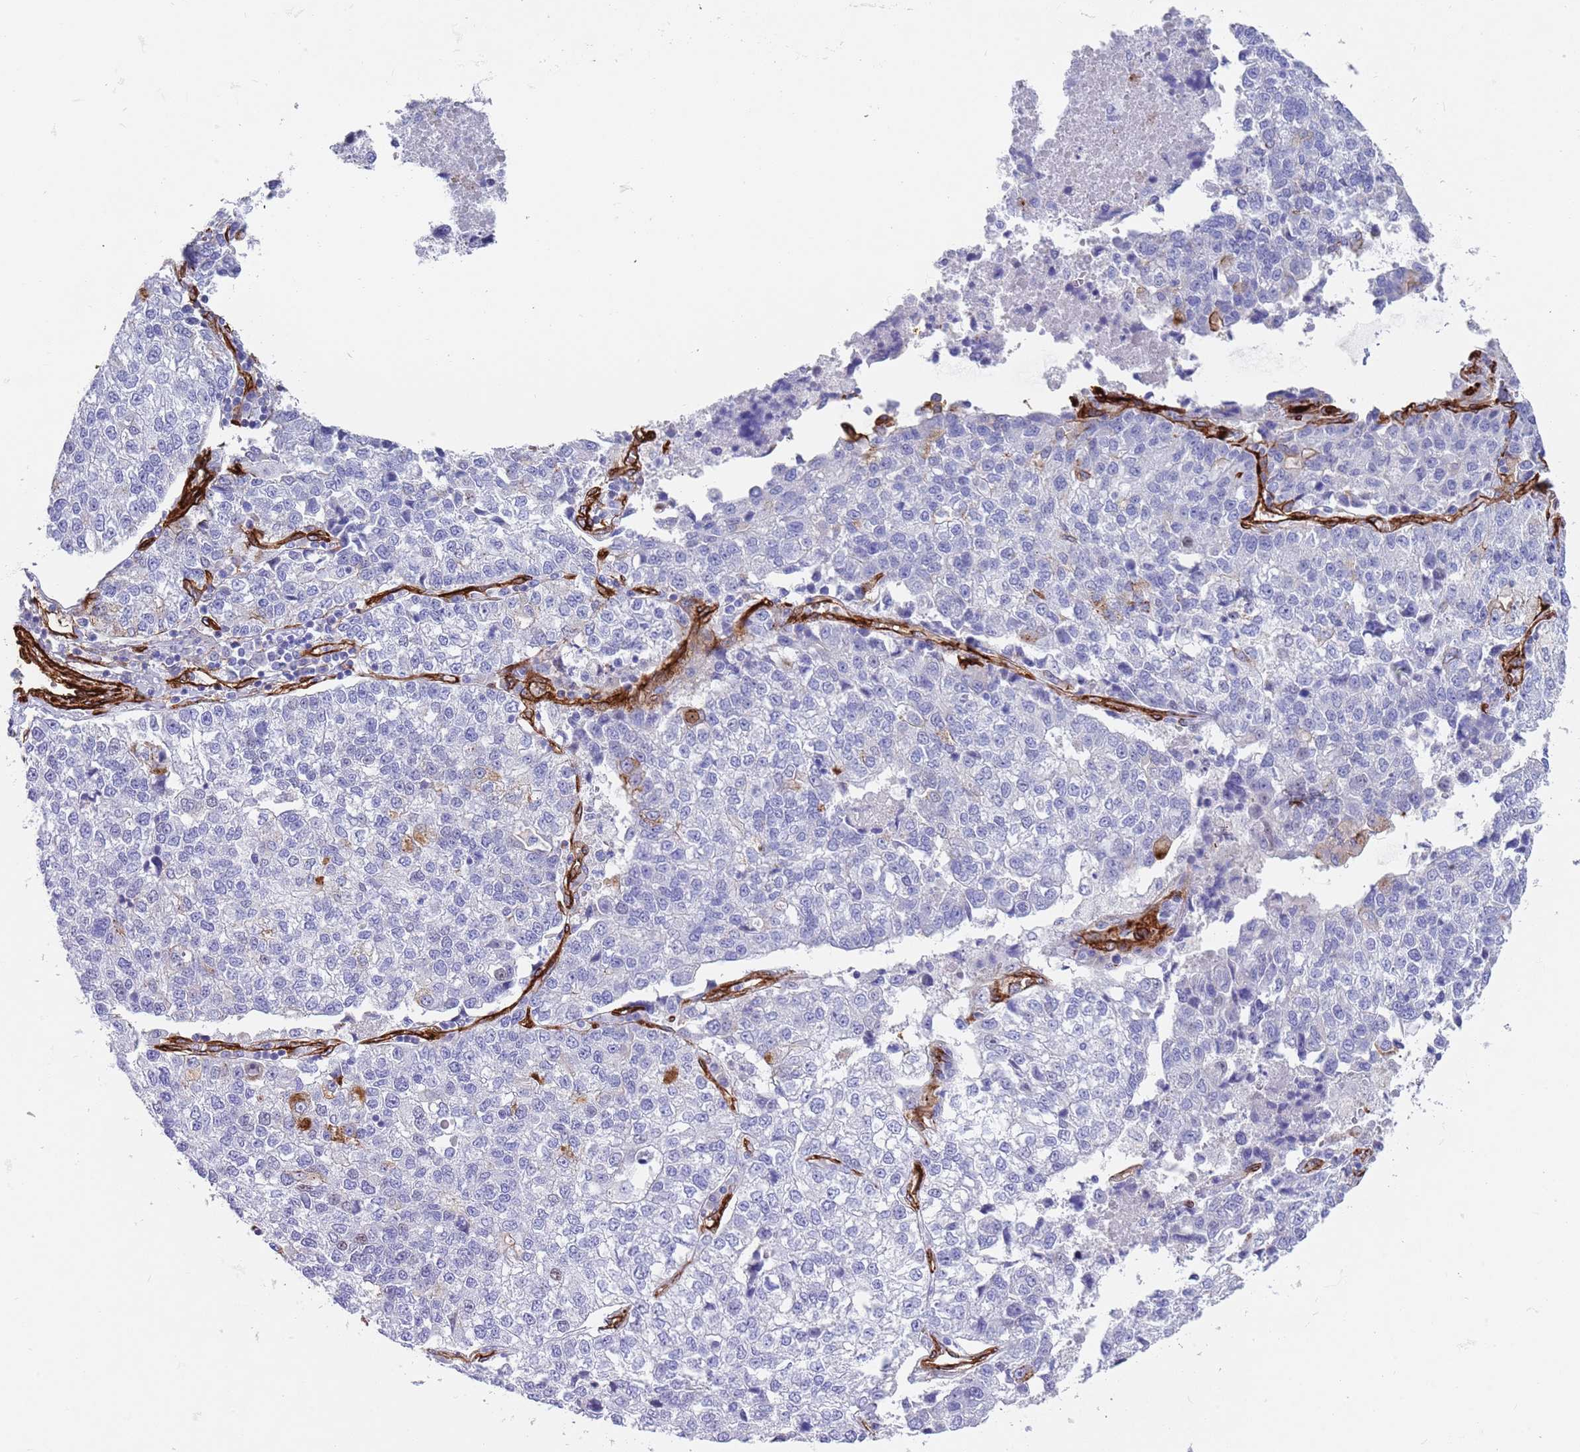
{"staining": {"intensity": "negative", "quantity": "none", "location": "none"}, "tissue": "lung cancer", "cell_type": "Tumor cells", "image_type": "cancer", "snomed": [{"axis": "morphology", "description": "Adenocarcinoma, NOS"}, {"axis": "topography", "description": "Lung"}], "caption": "High power microscopy photomicrograph of an immunohistochemistry (IHC) micrograph of lung cancer, revealing no significant positivity in tumor cells.", "gene": "CAV2", "patient": {"sex": "male", "age": 49}}